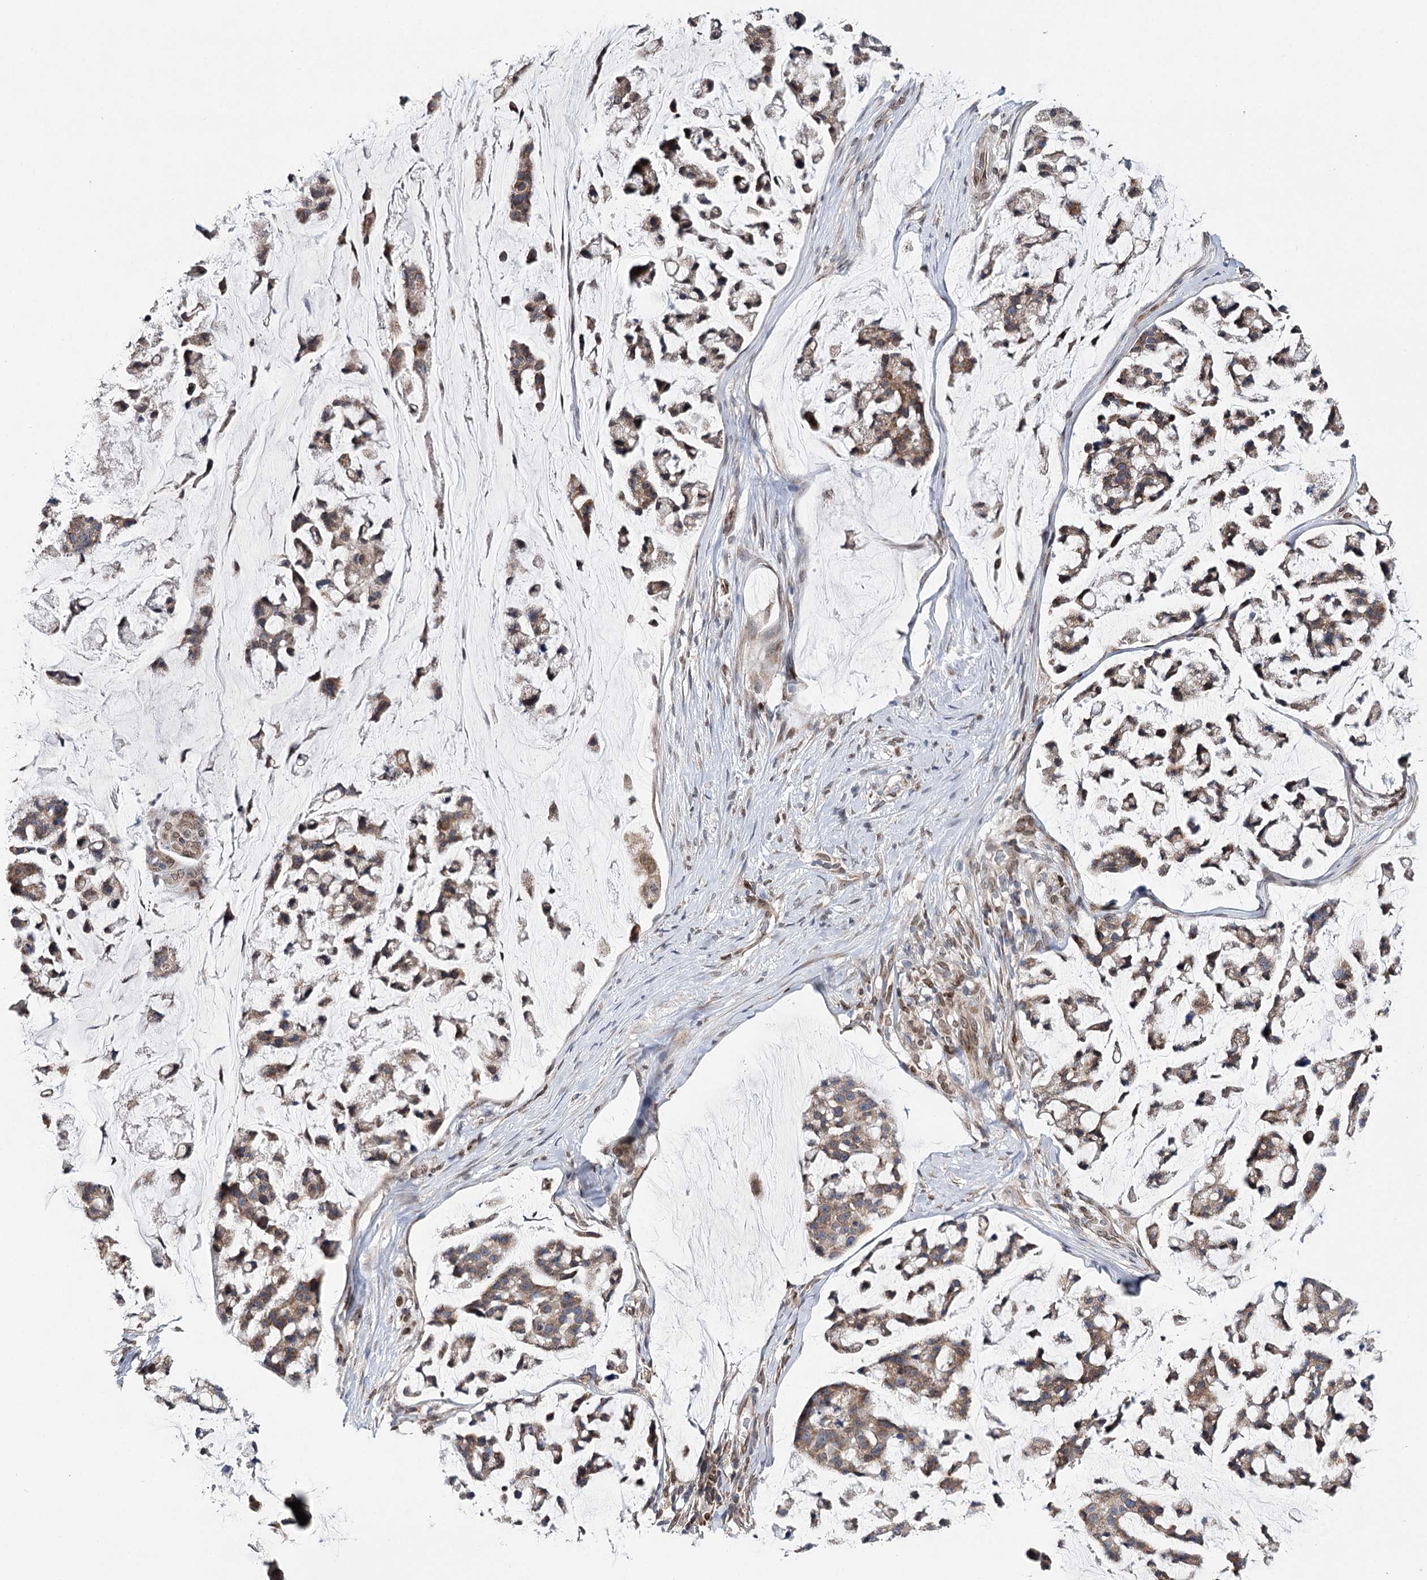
{"staining": {"intensity": "moderate", "quantity": ">75%", "location": "cytoplasmic/membranous"}, "tissue": "stomach cancer", "cell_type": "Tumor cells", "image_type": "cancer", "snomed": [{"axis": "morphology", "description": "Adenocarcinoma, NOS"}, {"axis": "topography", "description": "Stomach, lower"}], "caption": "Protein expression analysis of stomach adenocarcinoma exhibits moderate cytoplasmic/membranous positivity in about >75% of tumor cells.", "gene": "CFAP46", "patient": {"sex": "male", "age": 67}}